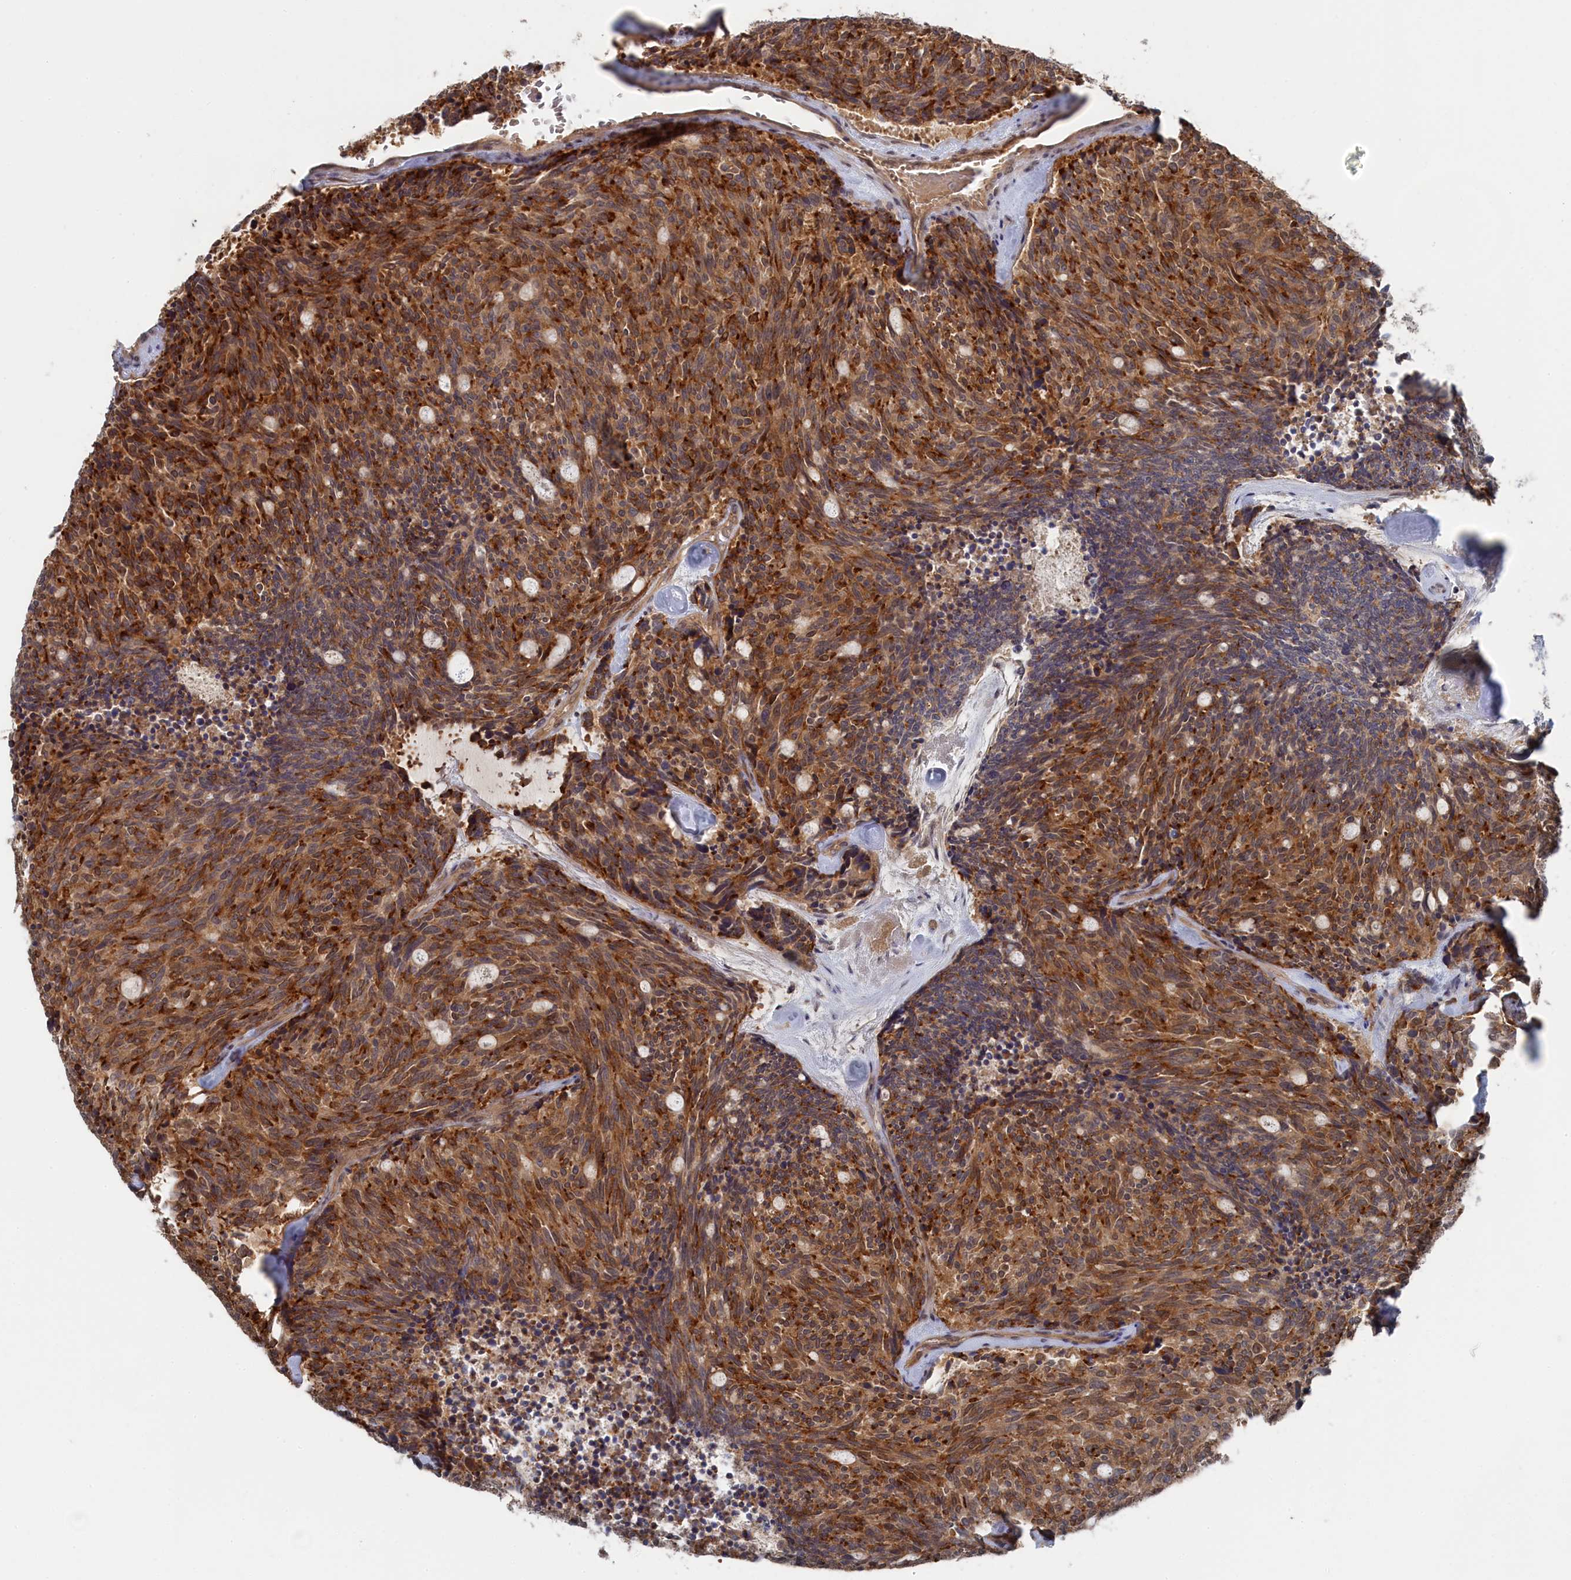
{"staining": {"intensity": "strong", "quantity": ">75%", "location": "cytoplasmic/membranous"}, "tissue": "carcinoid", "cell_type": "Tumor cells", "image_type": "cancer", "snomed": [{"axis": "morphology", "description": "Carcinoid, malignant, NOS"}, {"axis": "topography", "description": "Pancreas"}], "caption": "Protein expression analysis of carcinoid displays strong cytoplasmic/membranous positivity in about >75% of tumor cells.", "gene": "IRGQ", "patient": {"sex": "female", "age": 54}}